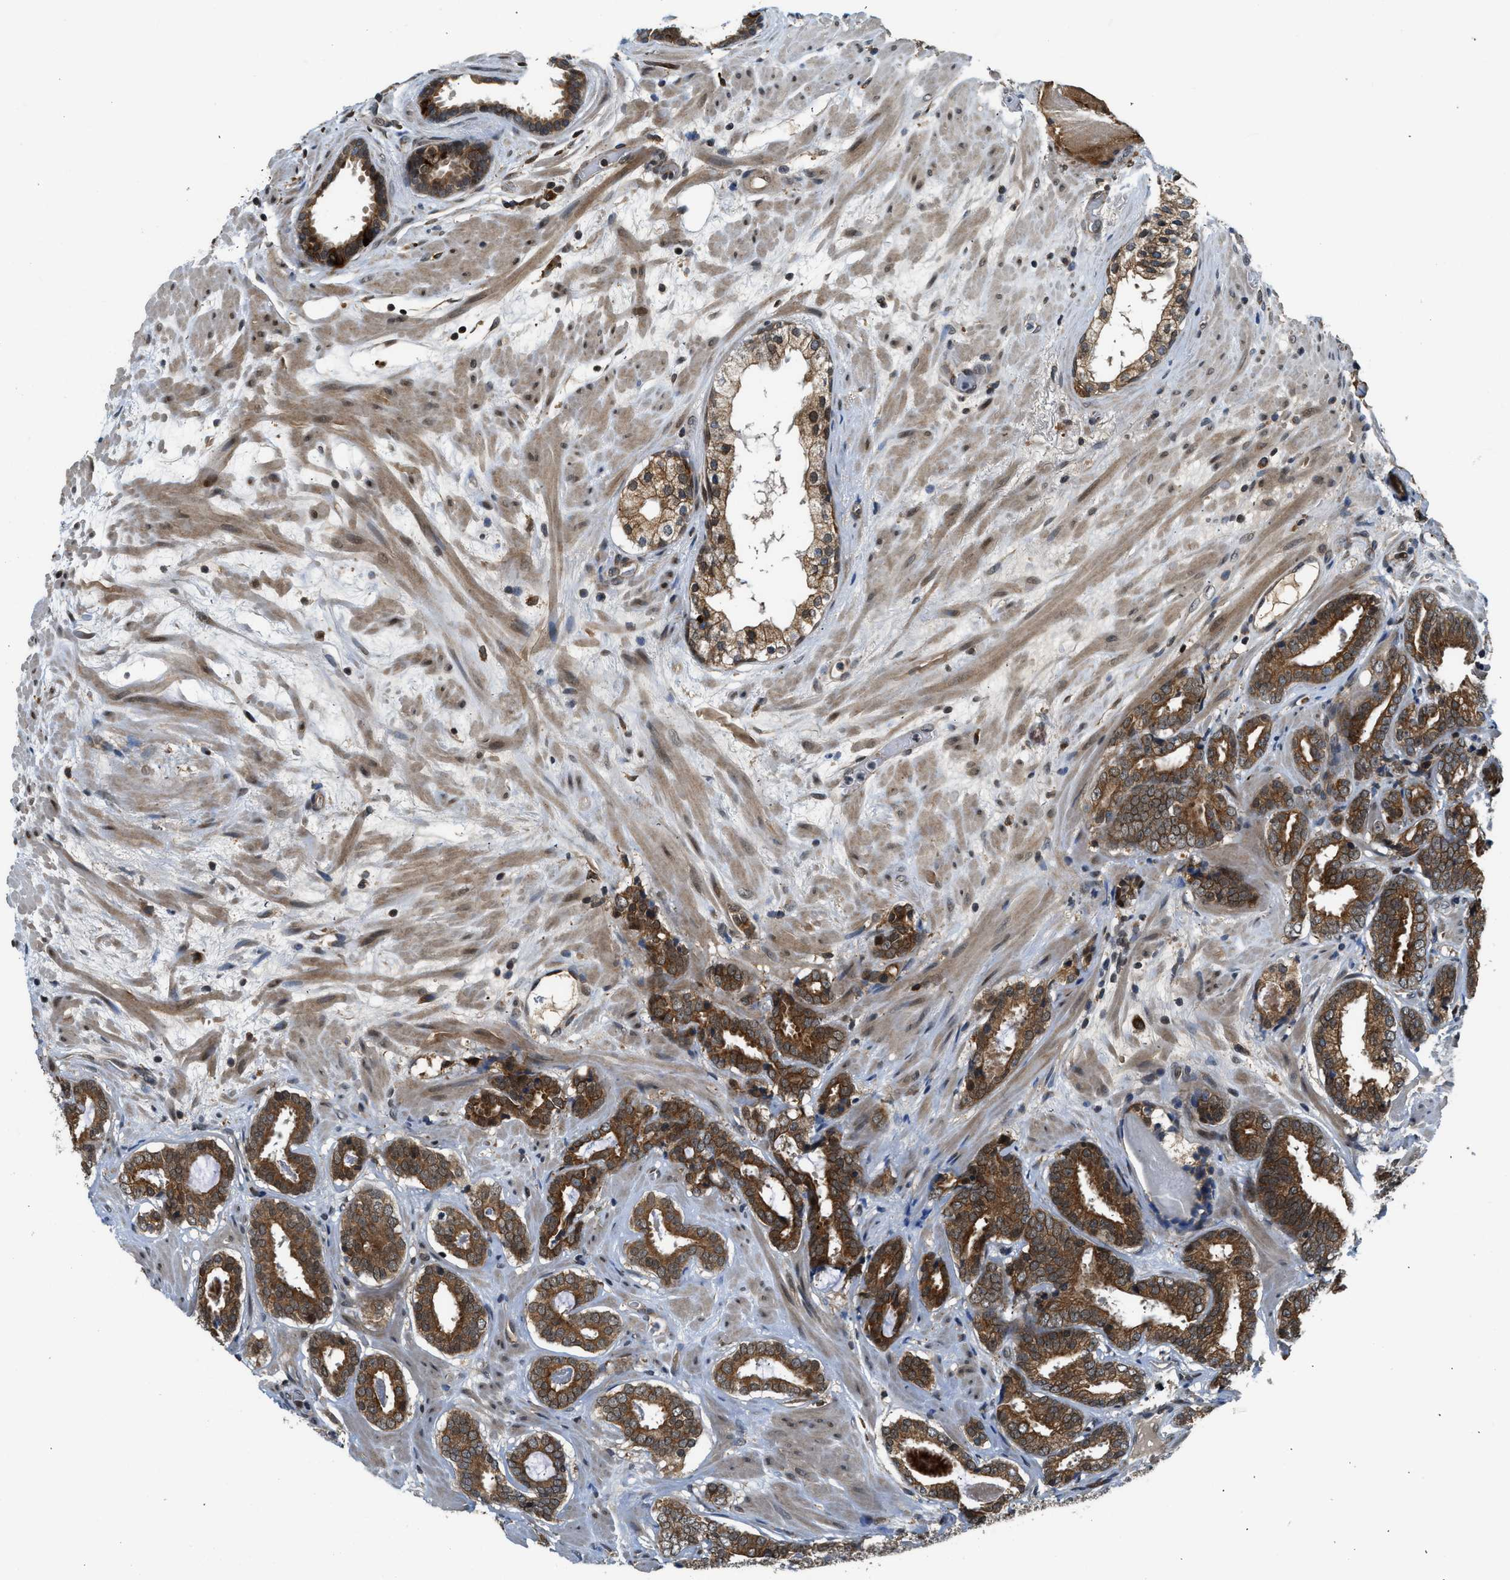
{"staining": {"intensity": "strong", "quantity": ">75%", "location": "cytoplasmic/membranous"}, "tissue": "prostate cancer", "cell_type": "Tumor cells", "image_type": "cancer", "snomed": [{"axis": "morphology", "description": "Adenocarcinoma, Low grade"}, {"axis": "topography", "description": "Prostate"}], "caption": "Prostate cancer (low-grade adenocarcinoma) was stained to show a protein in brown. There is high levels of strong cytoplasmic/membranous positivity in about >75% of tumor cells.", "gene": "RETREG3", "patient": {"sex": "male", "age": 69}}